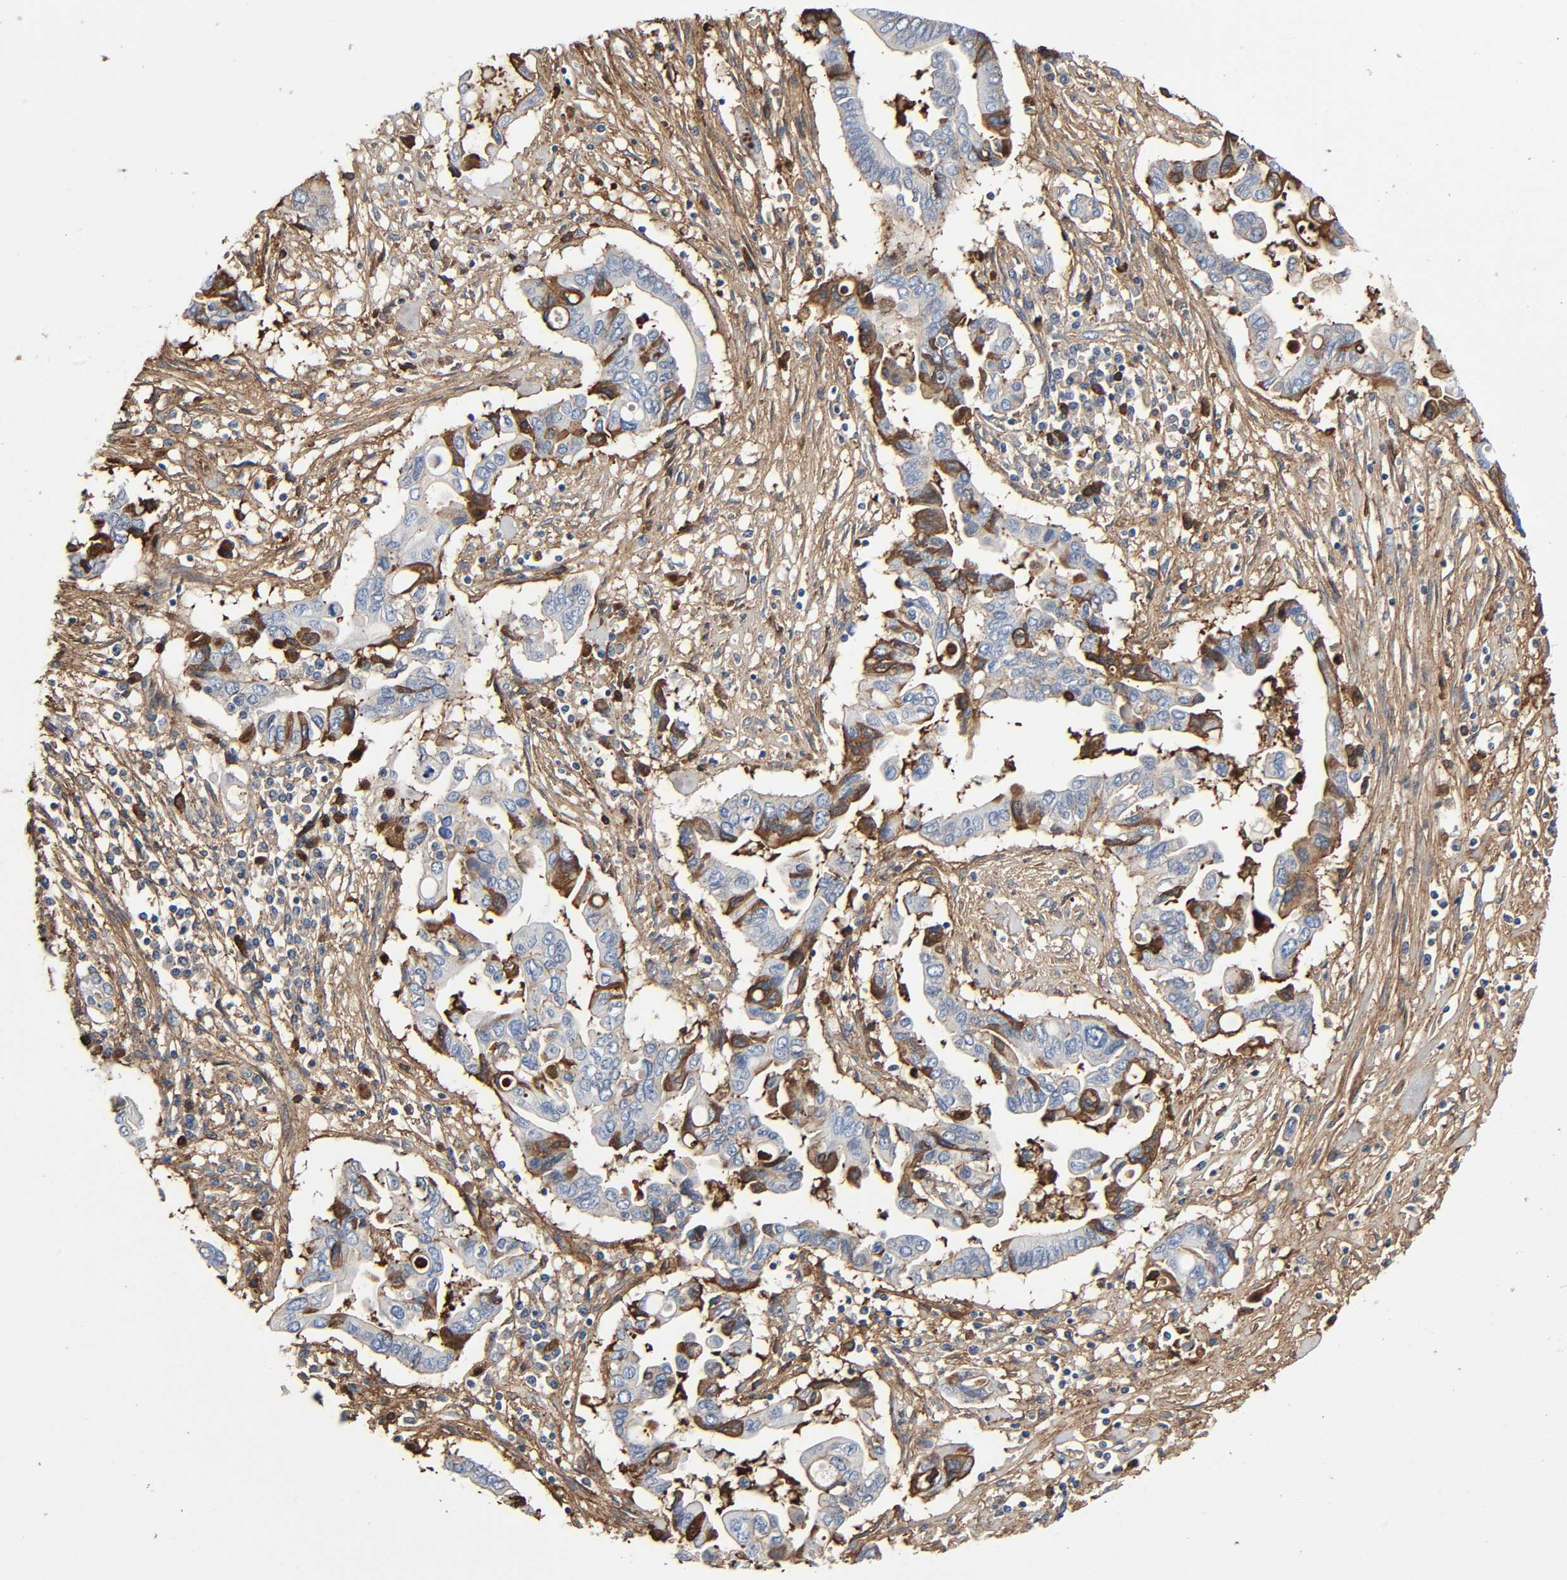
{"staining": {"intensity": "moderate", "quantity": "25%-75%", "location": "cytoplasmic/membranous"}, "tissue": "pancreatic cancer", "cell_type": "Tumor cells", "image_type": "cancer", "snomed": [{"axis": "morphology", "description": "Adenocarcinoma, NOS"}, {"axis": "topography", "description": "Pancreas"}], "caption": "An image of adenocarcinoma (pancreatic) stained for a protein demonstrates moderate cytoplasmic/membranous brown staining in tumor cells.", "gene": "C3", "patient": {"sex": "female", "age": 57}}